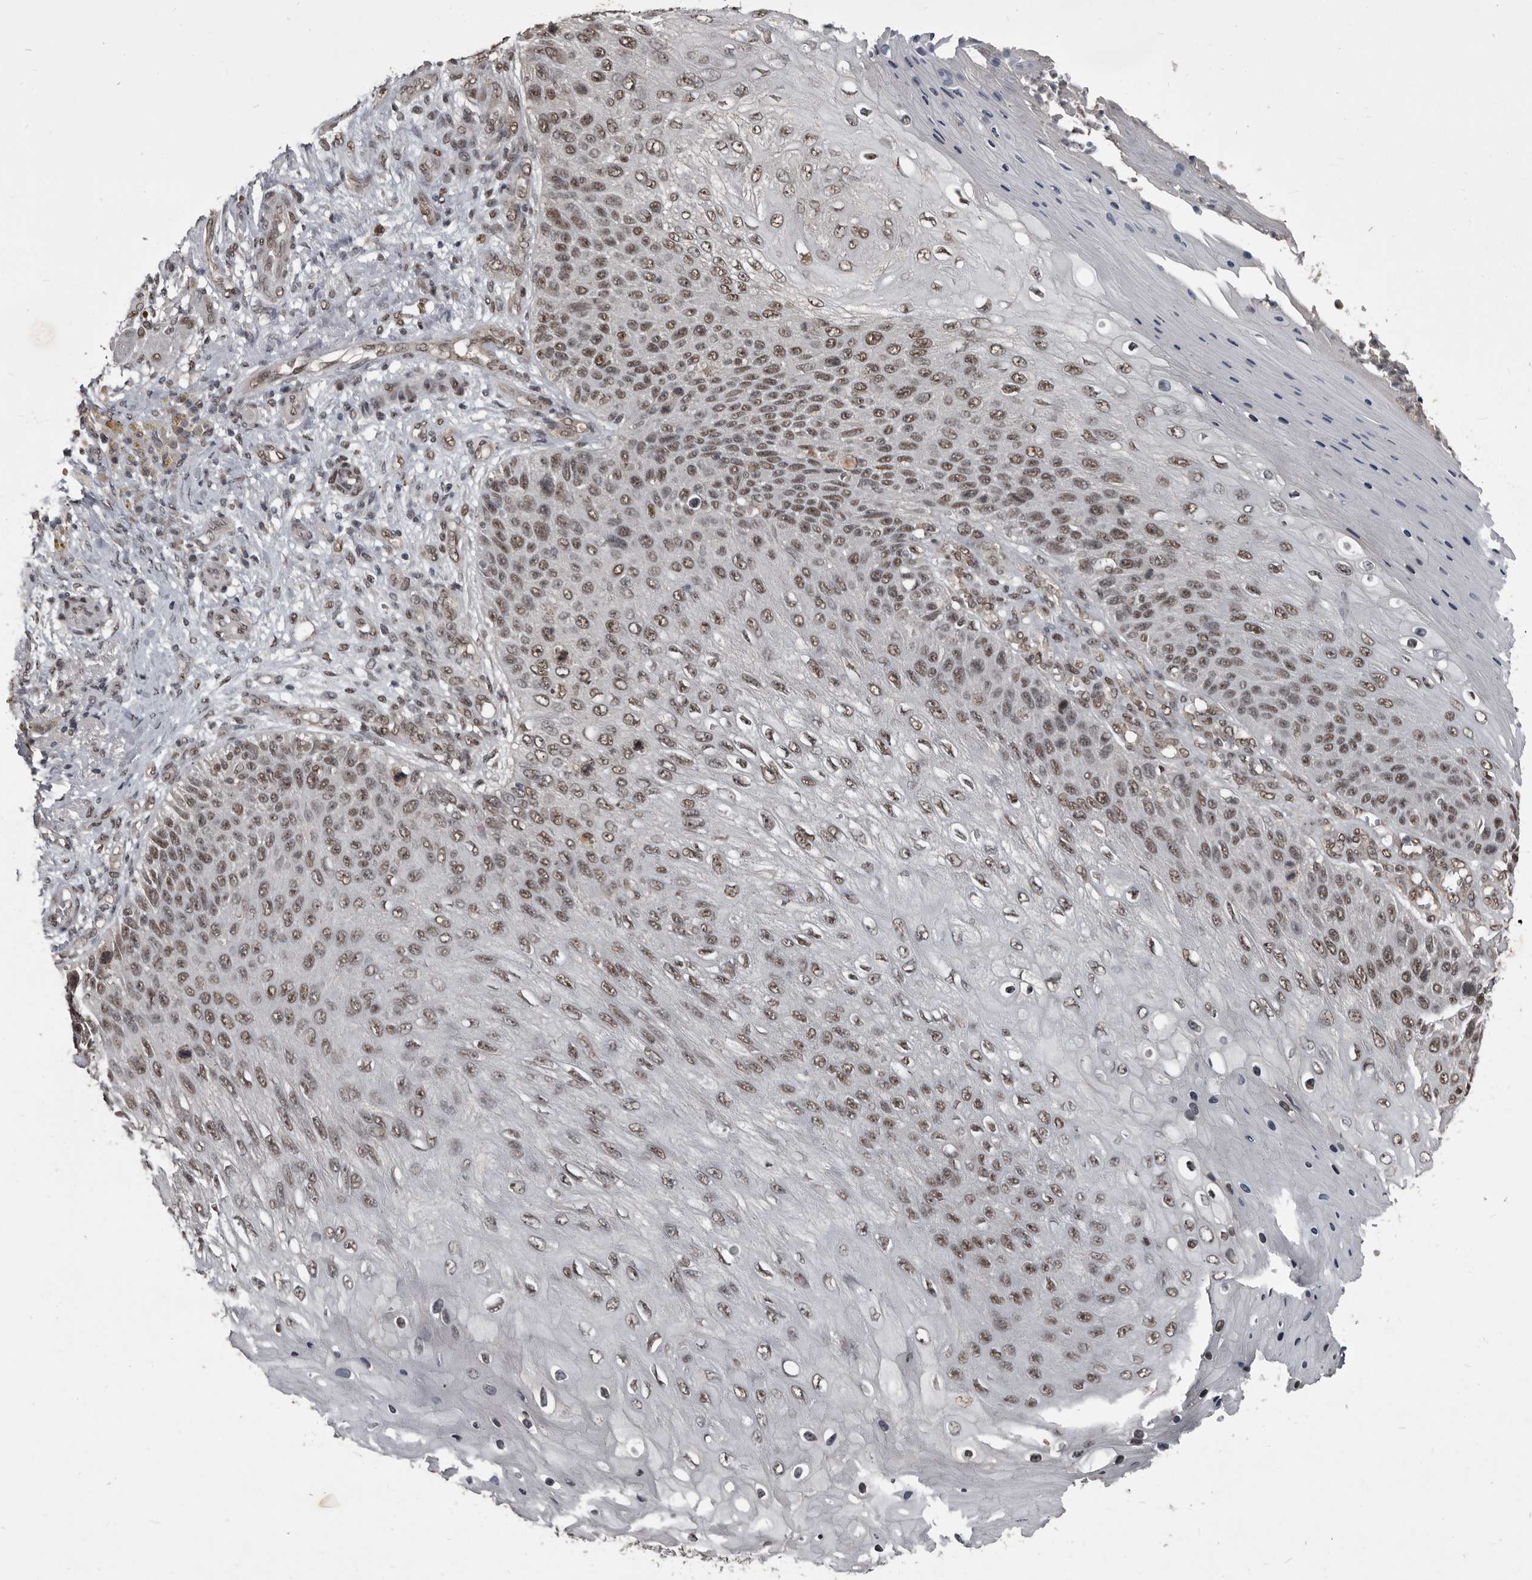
{"staining": {"intensity": "moderate", "quantity": ">75%", "location": "nuclear"}, "tissue": "skin cancer", "cell_type": "Tumor cells", "image_type": "cancer", "snomed": [{"axis": "morphology", "description": "Squamous cell carcinoma, NOS"}, {"axis": "topography", "description": "Skin"}], "caption": "A brown stain labels moderate nuclear expression of a protein in skin cancer (squamous cell carcinoma) tumor cells. (DAB (3,3'-diaminobenzidine) = brown stain, brightfield microscopy at high magnification).", "gene": "CHD1L", "patient": {"sex": "female", "age": 88}}